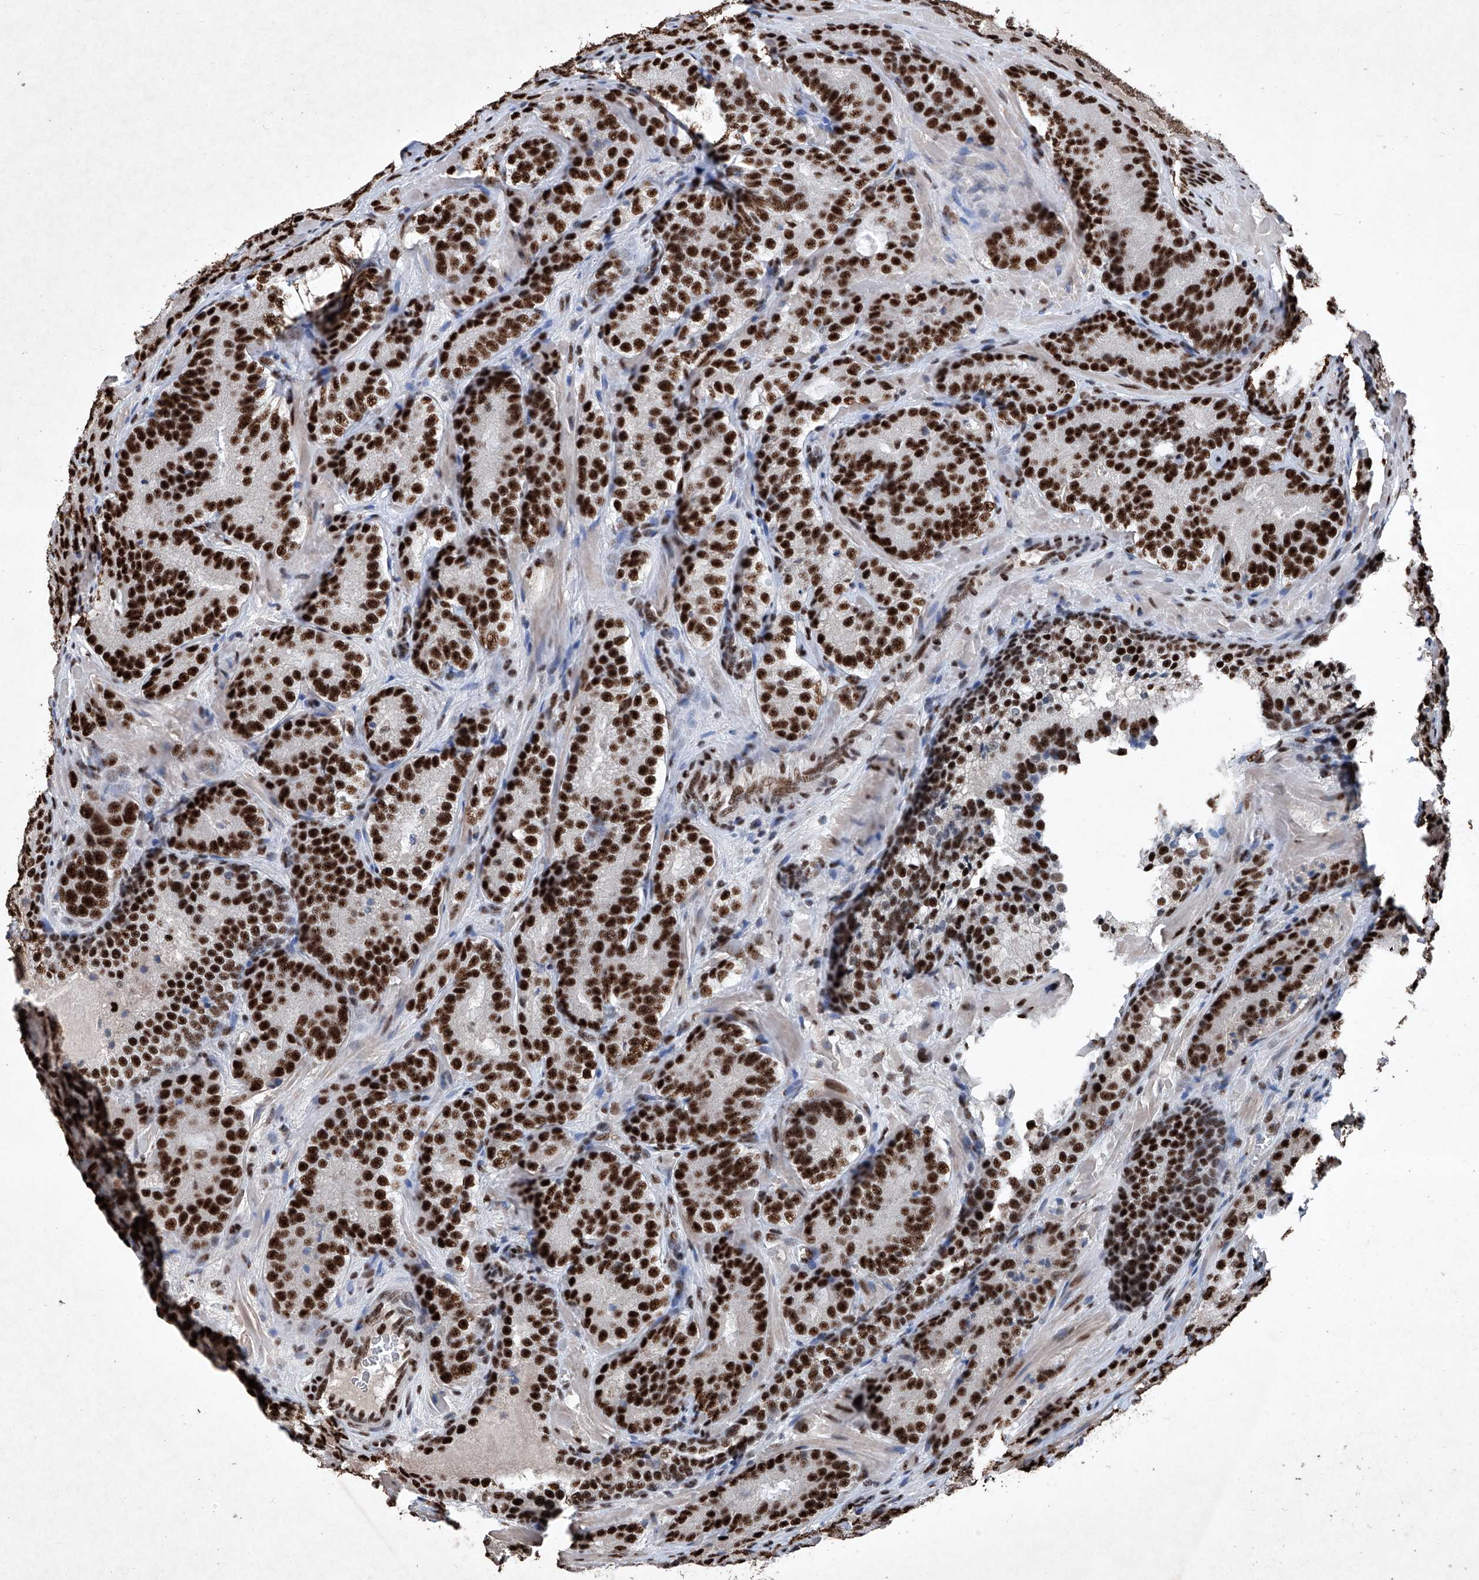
{"staining": {"intensity": "strong", "quantity": ">75%", "location": "nuclear"}, "tissue": "prostate cancer", "cell_type": "Tumor cells", "image_type": "cancer", "snomed": [{"axis": "morphology", "description": "Adenocarcinoma, High grade"}, {"axis": "topography", "description": "Prostate"}], "caption": "Adenocarcinoma (high-grade) (prostate) stained with DAB (3,3'-diaminobenzidine) immunohistochemistry exhibits high levels of strong nuclear positivity in approximately >75% of tumor cells.", "gene": "DDX39B", "patient": {"sex": "male", "age": 57}}